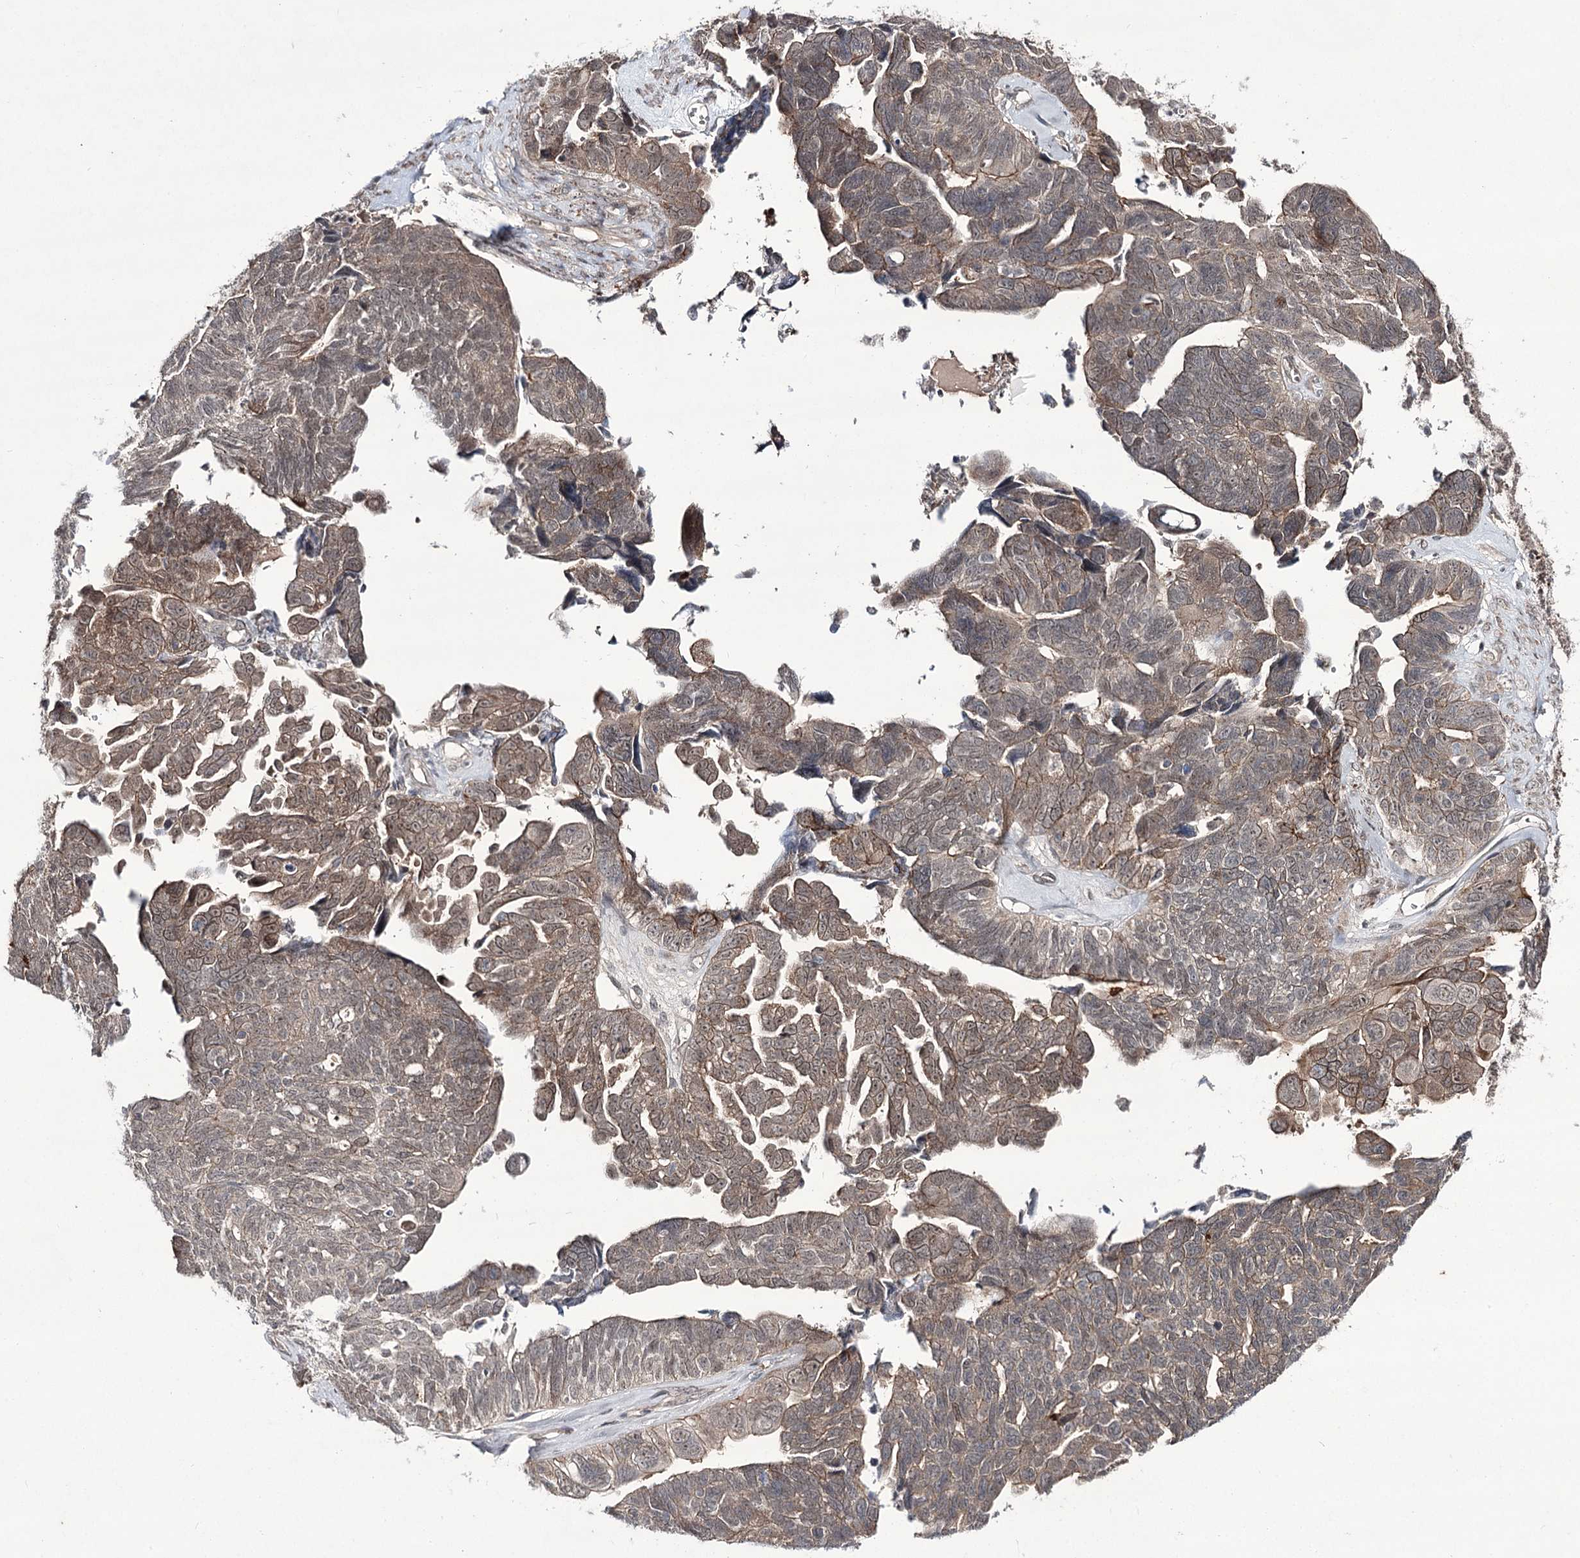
{"staining": {"intensity": "moderate", "quantity": "25%-75%", "location": "cytoplasmic/membranous,nuclear"}, "tissue": "ovarian cancer", "cell_type": "Tumor cells", "image_type": "cancer", "snomed": [{"axis": "morphology", "description": "Cystadenocarcinoma, serous, NOS"}, {"axis": "topography", "description": "Ovary"}], "caption": "Human ovarian cancer stained with a protein marker shows moderate staining in tumor cells.", "gene": "HOXC11", "patient": {"sex": "female", "age": 79}}